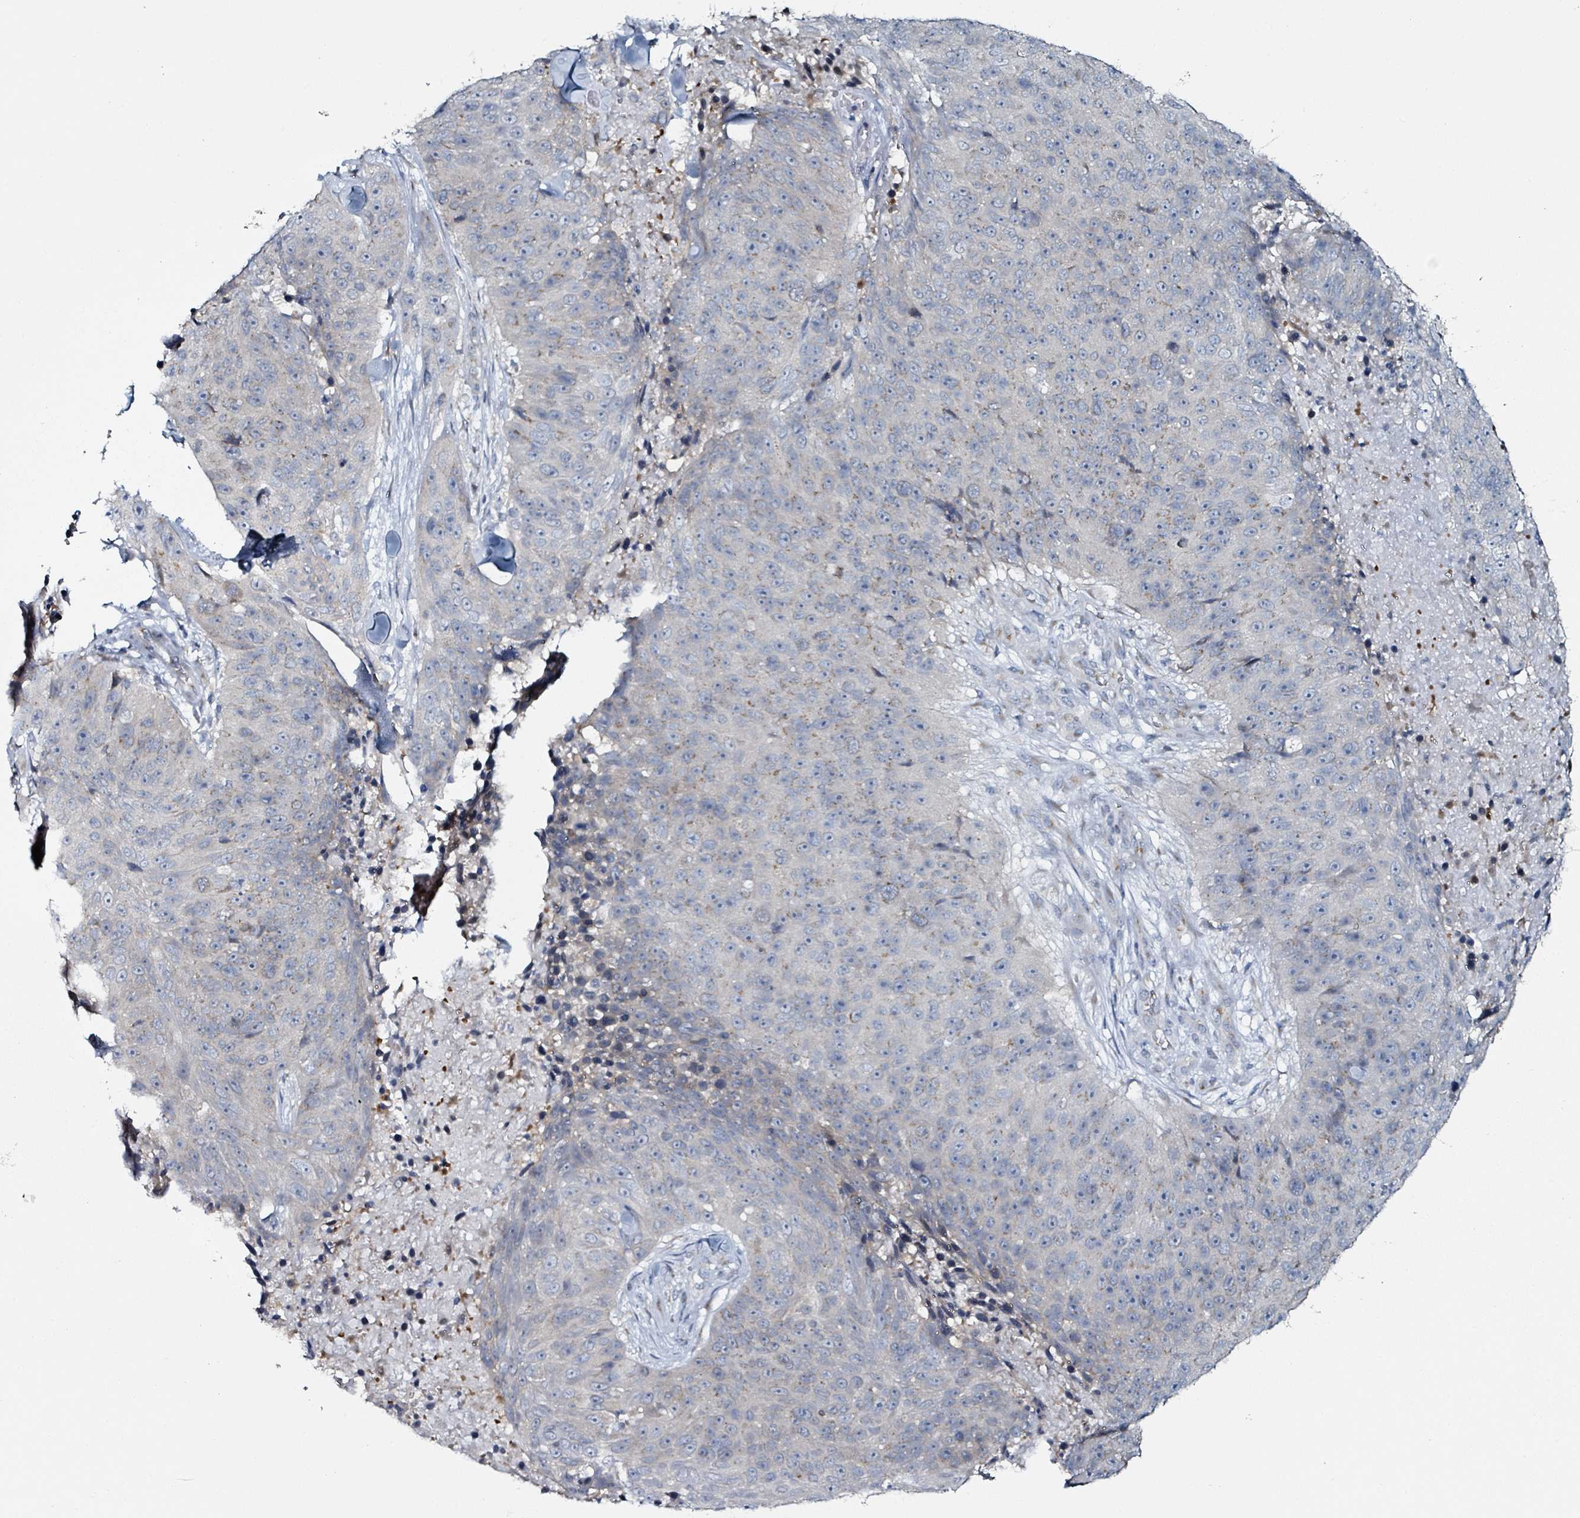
{"staining": {"intensity": "negative", "quantity": "none", "location": "none"}, "tissue": "skin cancer", "cell_type": "Tumor cells", "image_type": "cancer", "snomed": [{"axis": "morphology", "description": "Squamous cell carcinoma, NOS"}, {"axis": "topography", "description": "Skin"}], "caption": "IHC of human skin squamous cell carcinoma exhibits no staining in tumor cells.", "gene": "B3GAT3", "patient": {"sex": "female", "age": 87}}